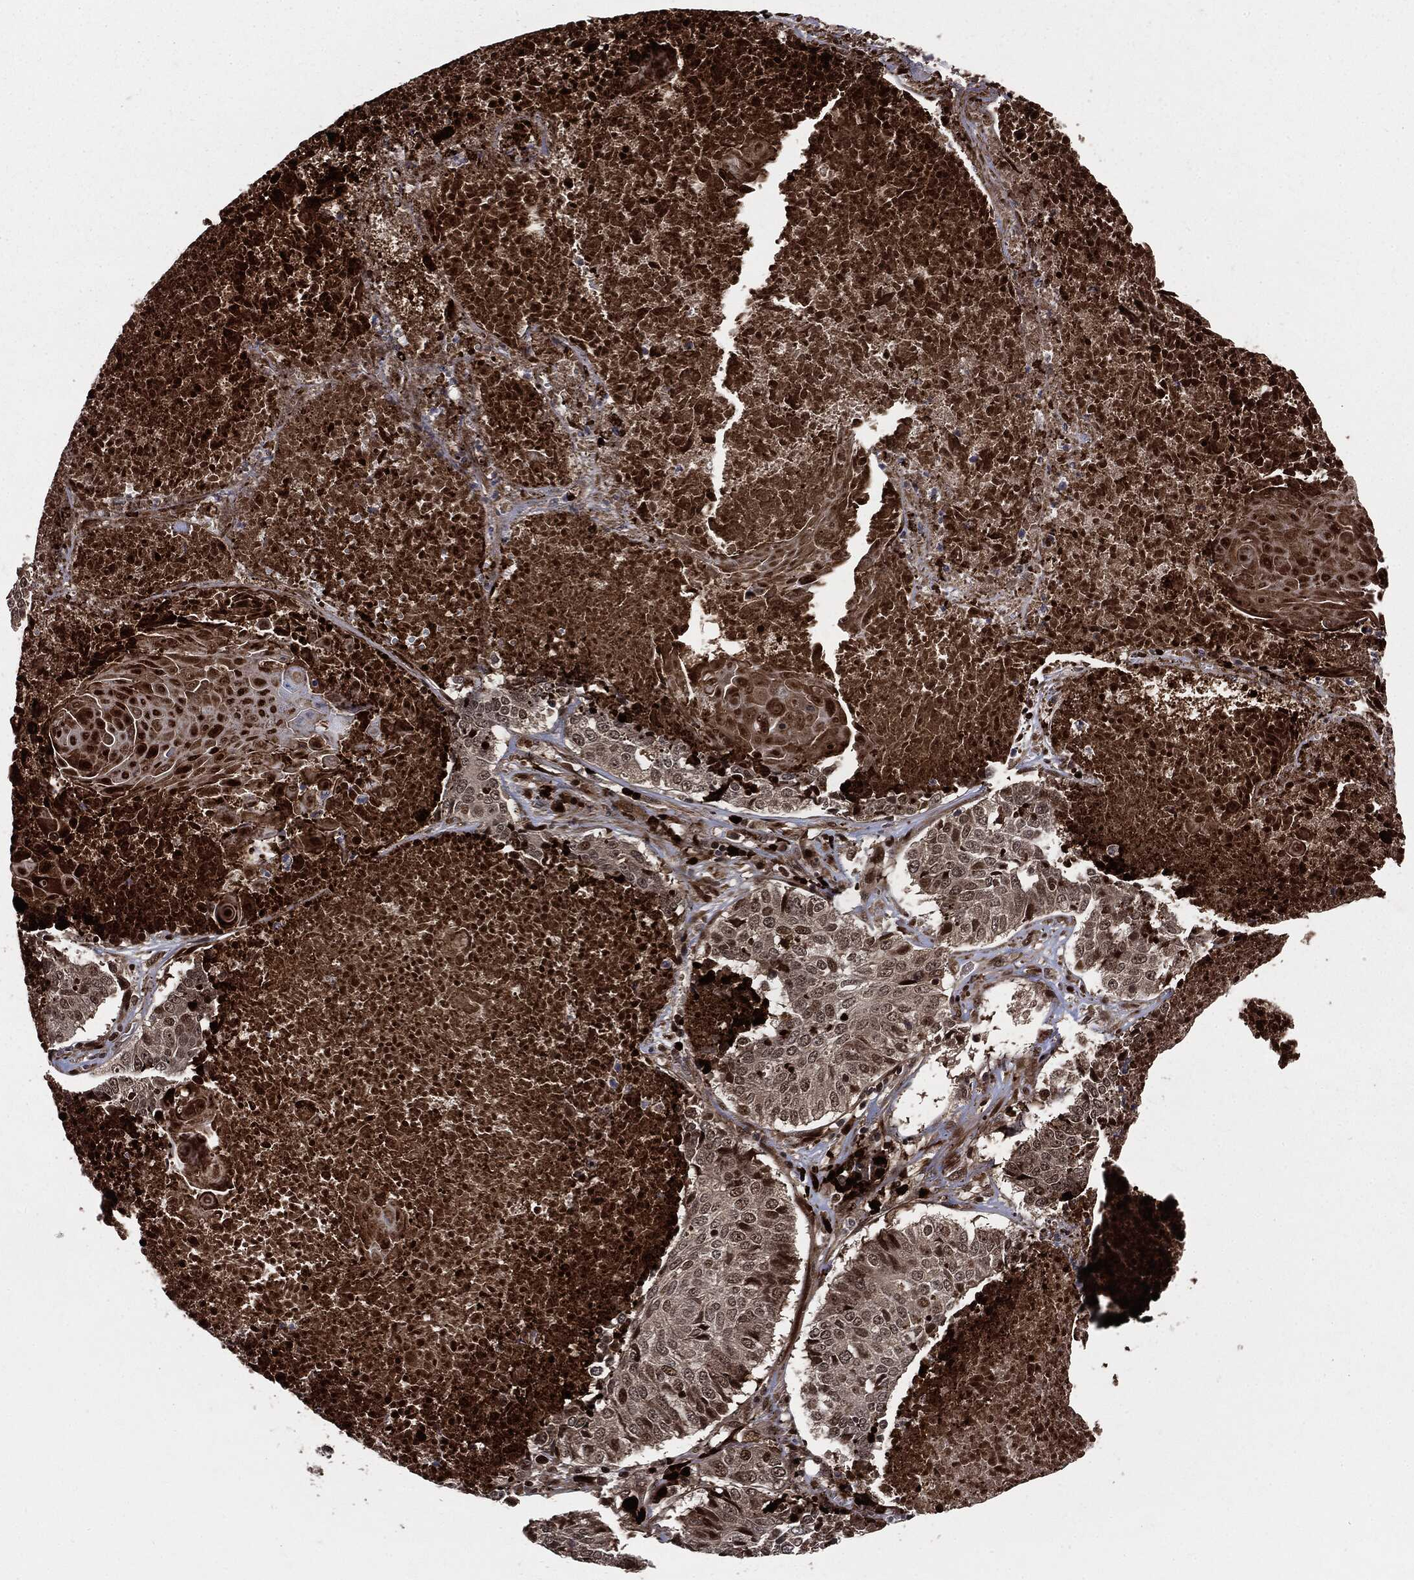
{"staining": {"intensity": "strong", "quantity": "25%-75%", "location": "nuclear"}, "tissue": "lung cancer", "cell_type": "Tumor cells", "image_type": "cancer", "snomed": [{"axis": "morphology", "description": "Squamous cell carcinoma, NOS"}, {"axis": "topography", "description": "Lung"}], "caption": "Lung cancer stained with a brown dye exhibits strong nuclear positive positivity in approximately 25%-75% of tumor cells.", "gene": "SMAD4", "patient": {"sex": "male", "age": 64}}